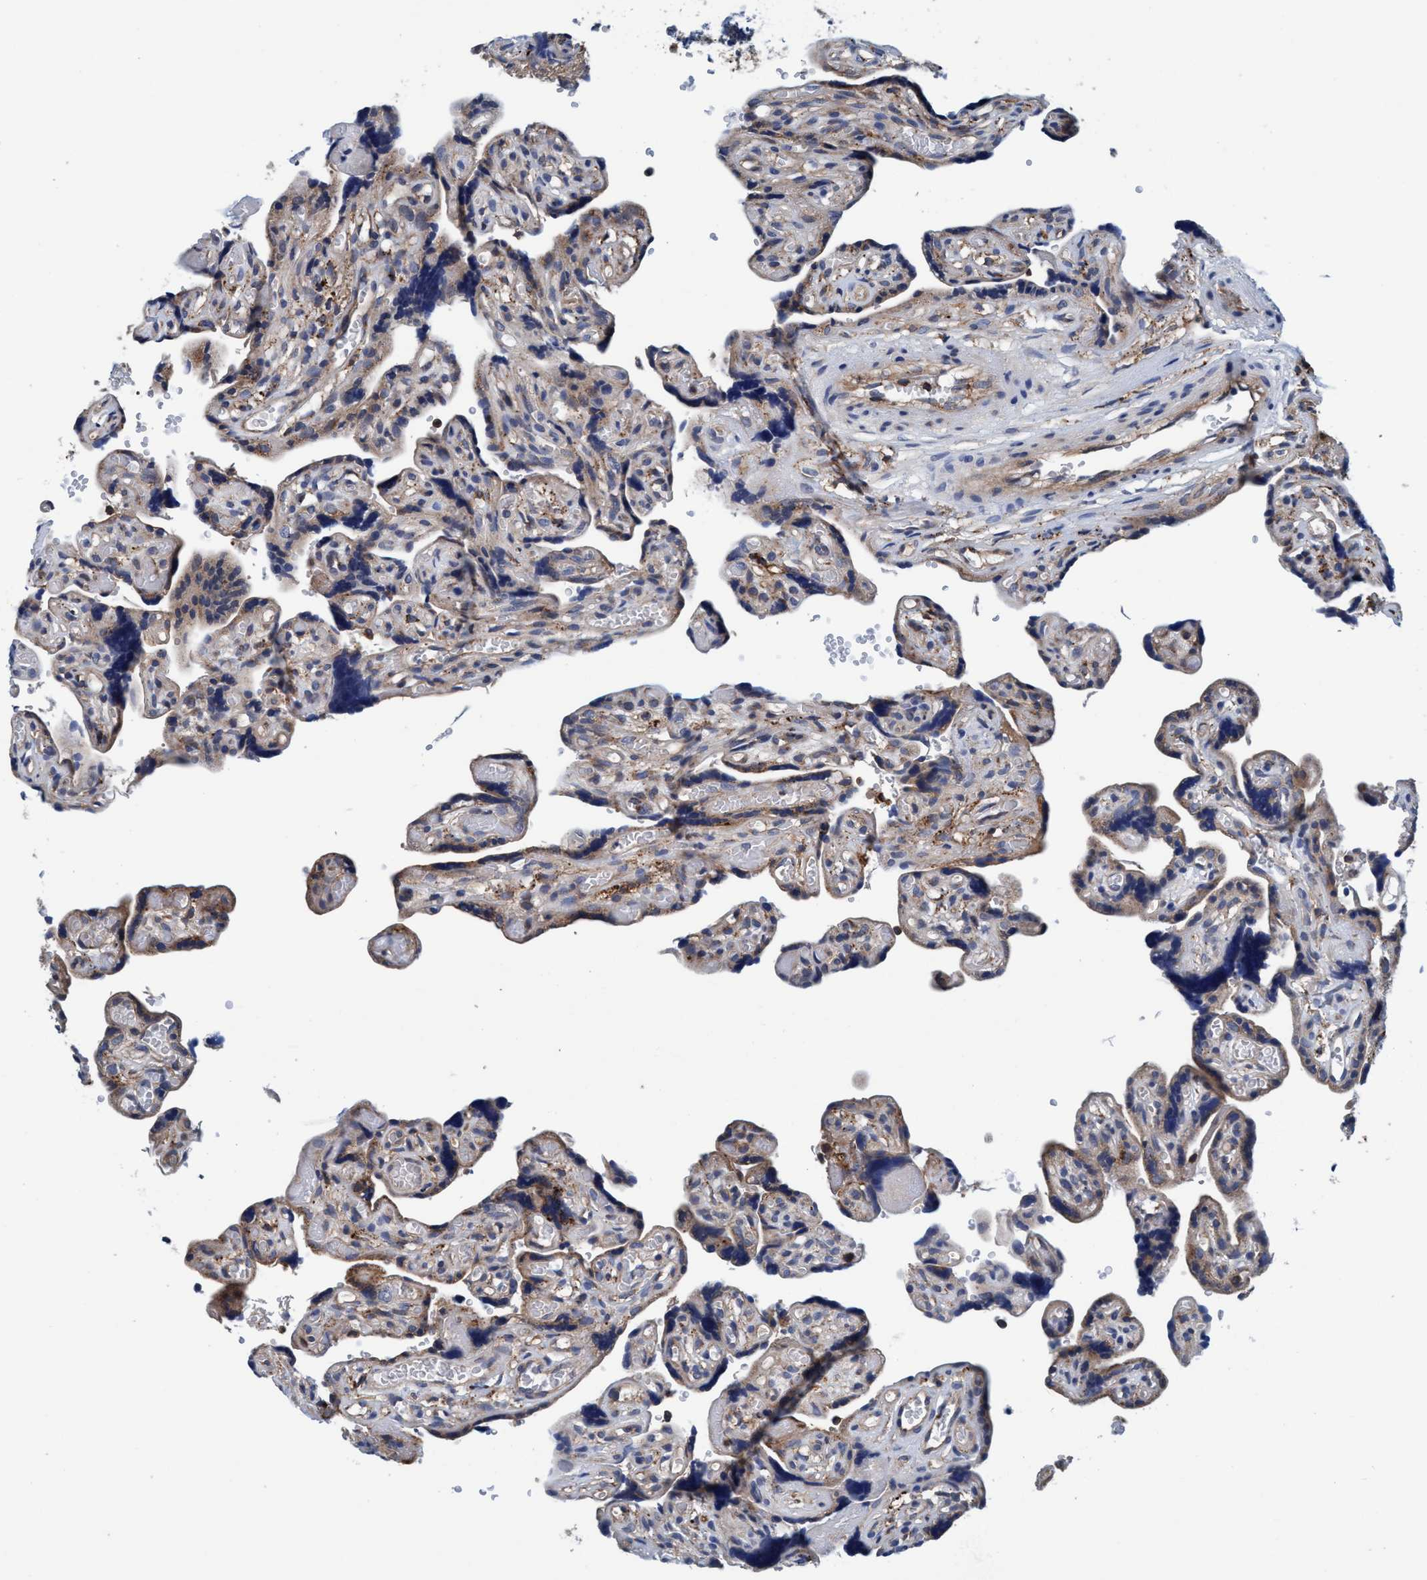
{"staining": {"intensity": "moderate", "quantity": ">75%", "location": "cytoplasmic/membranous"}, "tissue": "placenta", "cell_type": "Decidual cells", "image_type": "normal", "snomed": [{"axis": "morphology", "description": "Normal tissue, NOS"}, {"axis": "topography", "description": "Placenta"}], "caption": "Decidual cells reveal moderate cytoplasmic/membranous staining in about >75% of cells in normal placenta.", "gene": "ENDOG", "patient": {"sex": "female", "age": 30}}